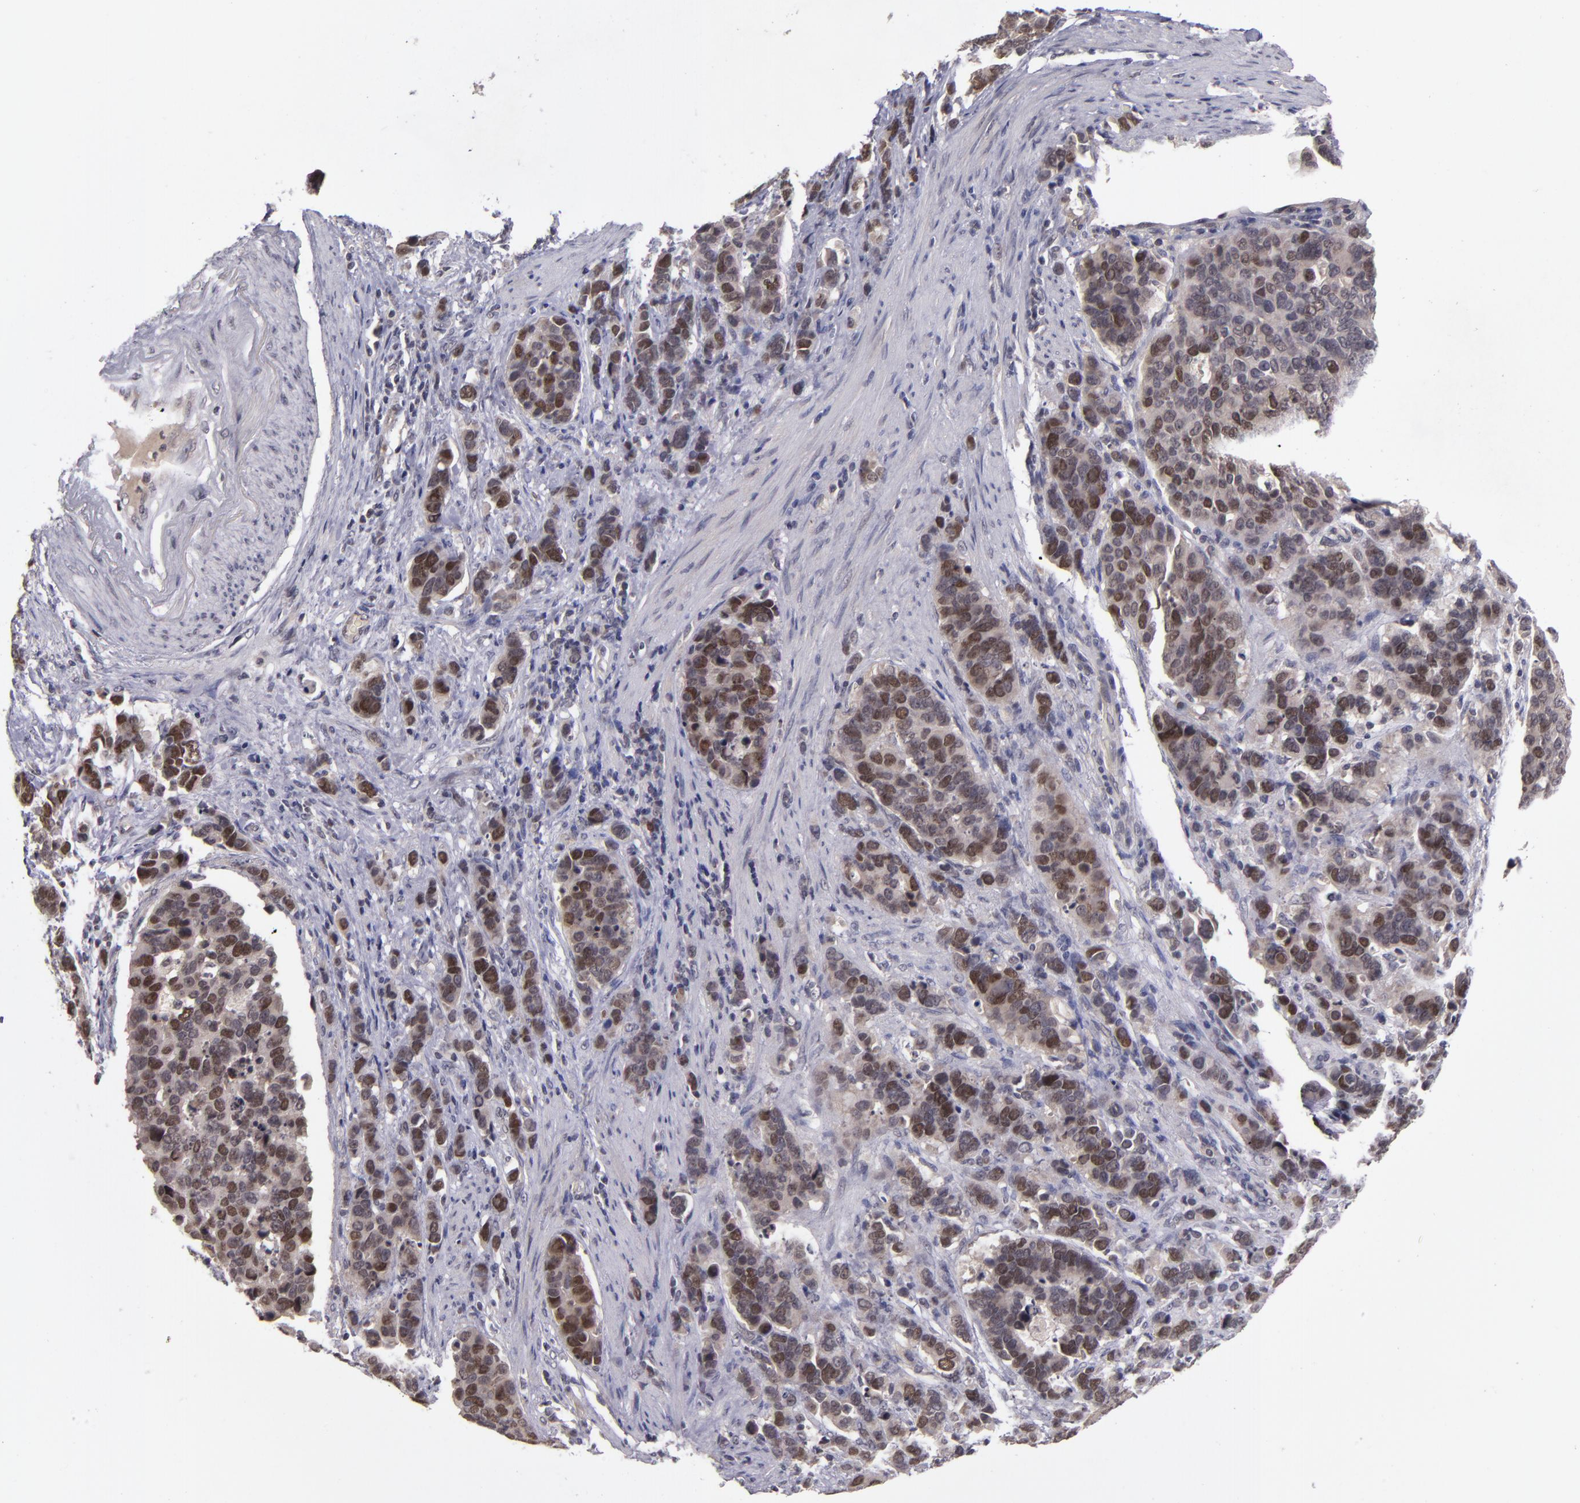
{"staining": {"intensity": "strong", "quantity": "25%-75%", "location": "cytoplasmic/membranous,nuclear"}, "tissue": "stomach cancer", "cell_type": "Tumor cells", "image_type": "cancer", "snomed": [{"axis": "morphology", "description": "Adenocarcinoma, NOS"}, {"axis": "topography", "description": "Stomach, upper"}], "caption": "A micrograph of human stomach adenocarcinoma stained for a protein exhibits strong cytoplasmic/membranous and nuclear brown staining in tumor cells. The staining is performed using DAB brown chromogen to label protein expression. The nuclei are counter-stained blue using hematoxylin.", "gene": "CDC7", "patient": {"sex": "male", "age": 71}}